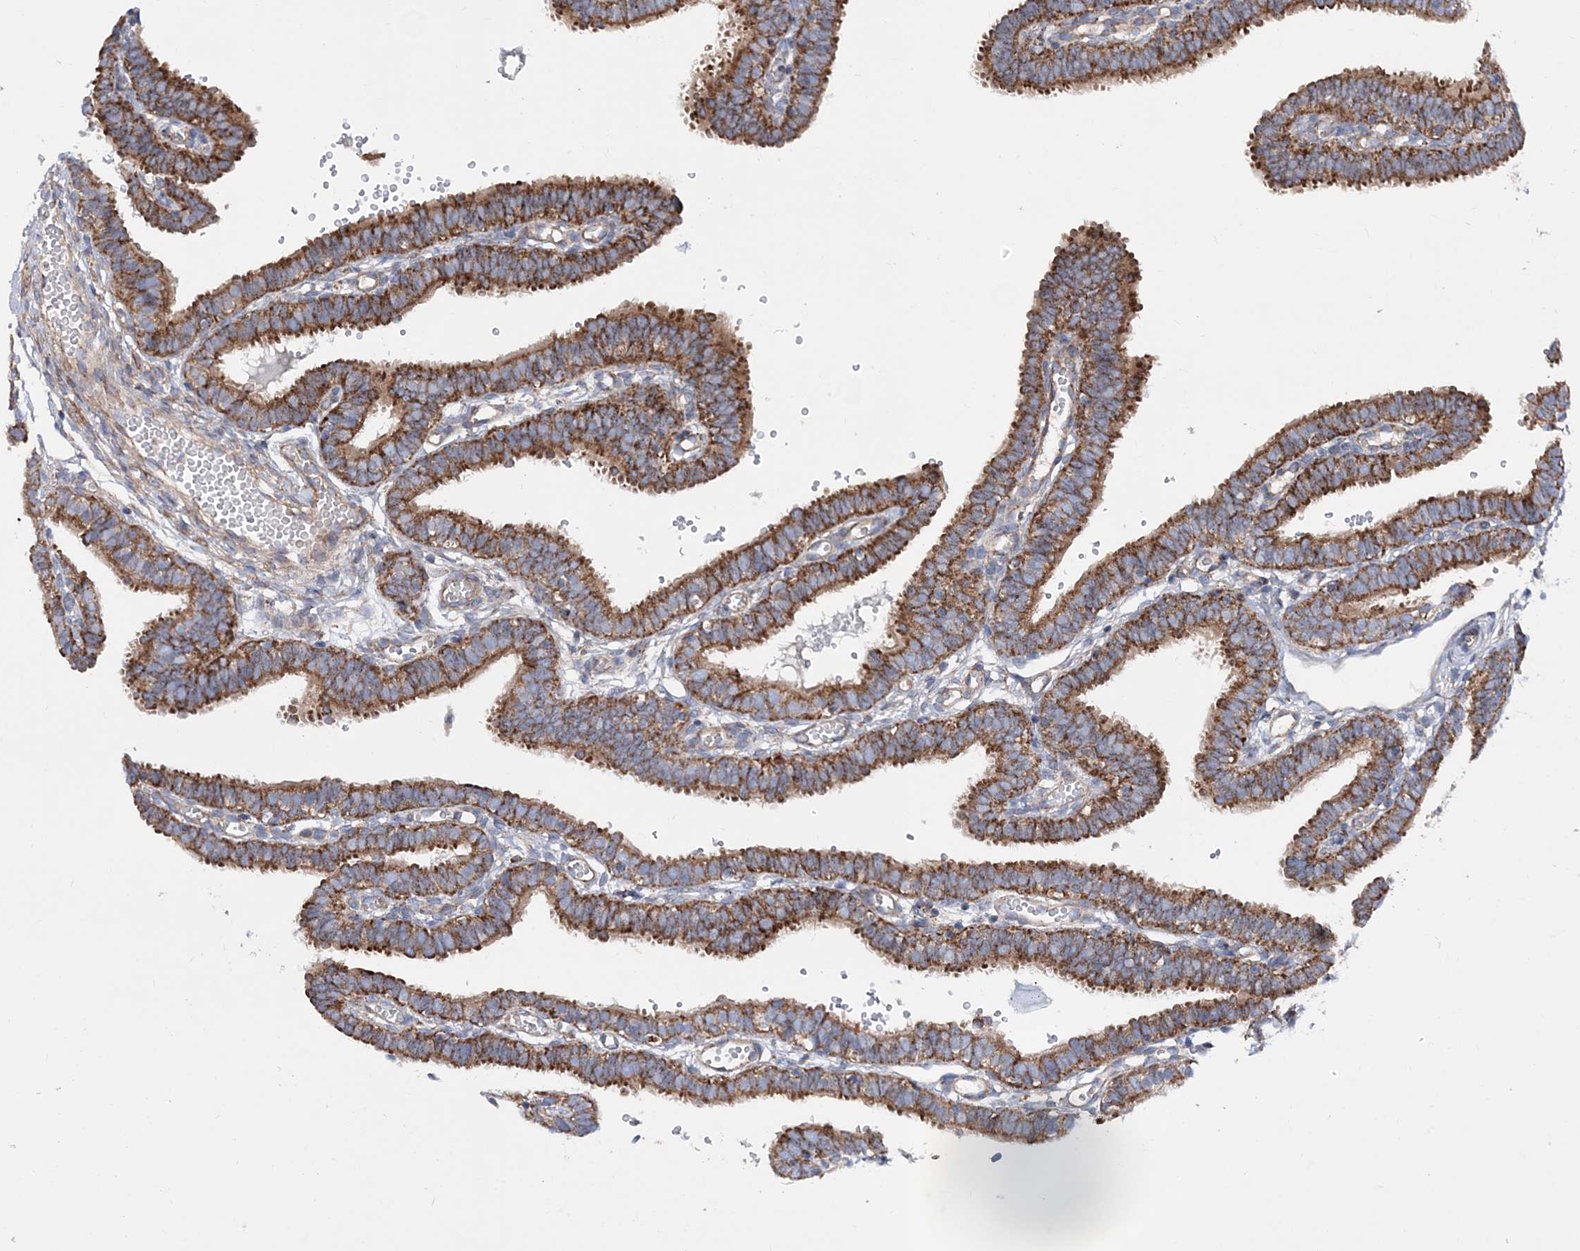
{"staining": {"intensity": "strong", "quantity": ">75%", "location": "cytoplasmic/membranous"}, "tissue": "fallopian tube", "cell_type": "Glandular cells", "image_type": "normal", "snomed": [{"axis": "morphology", "description": "Normal tissue, NOS"}, {"axis": "topography", "description": "Fallopian tube"}, {"axis": "topography", "description": "Placenta"}], "caption": "Glandular cells show high levels of strong cytoplasmic/membranous positivity in approximately >75% of cells in normal human fallopian tube. (DAB IHC with brightfield microscopy, high magnification).", "gene": "NGLY1", "patient": {"sex": "female", "age": 34}}